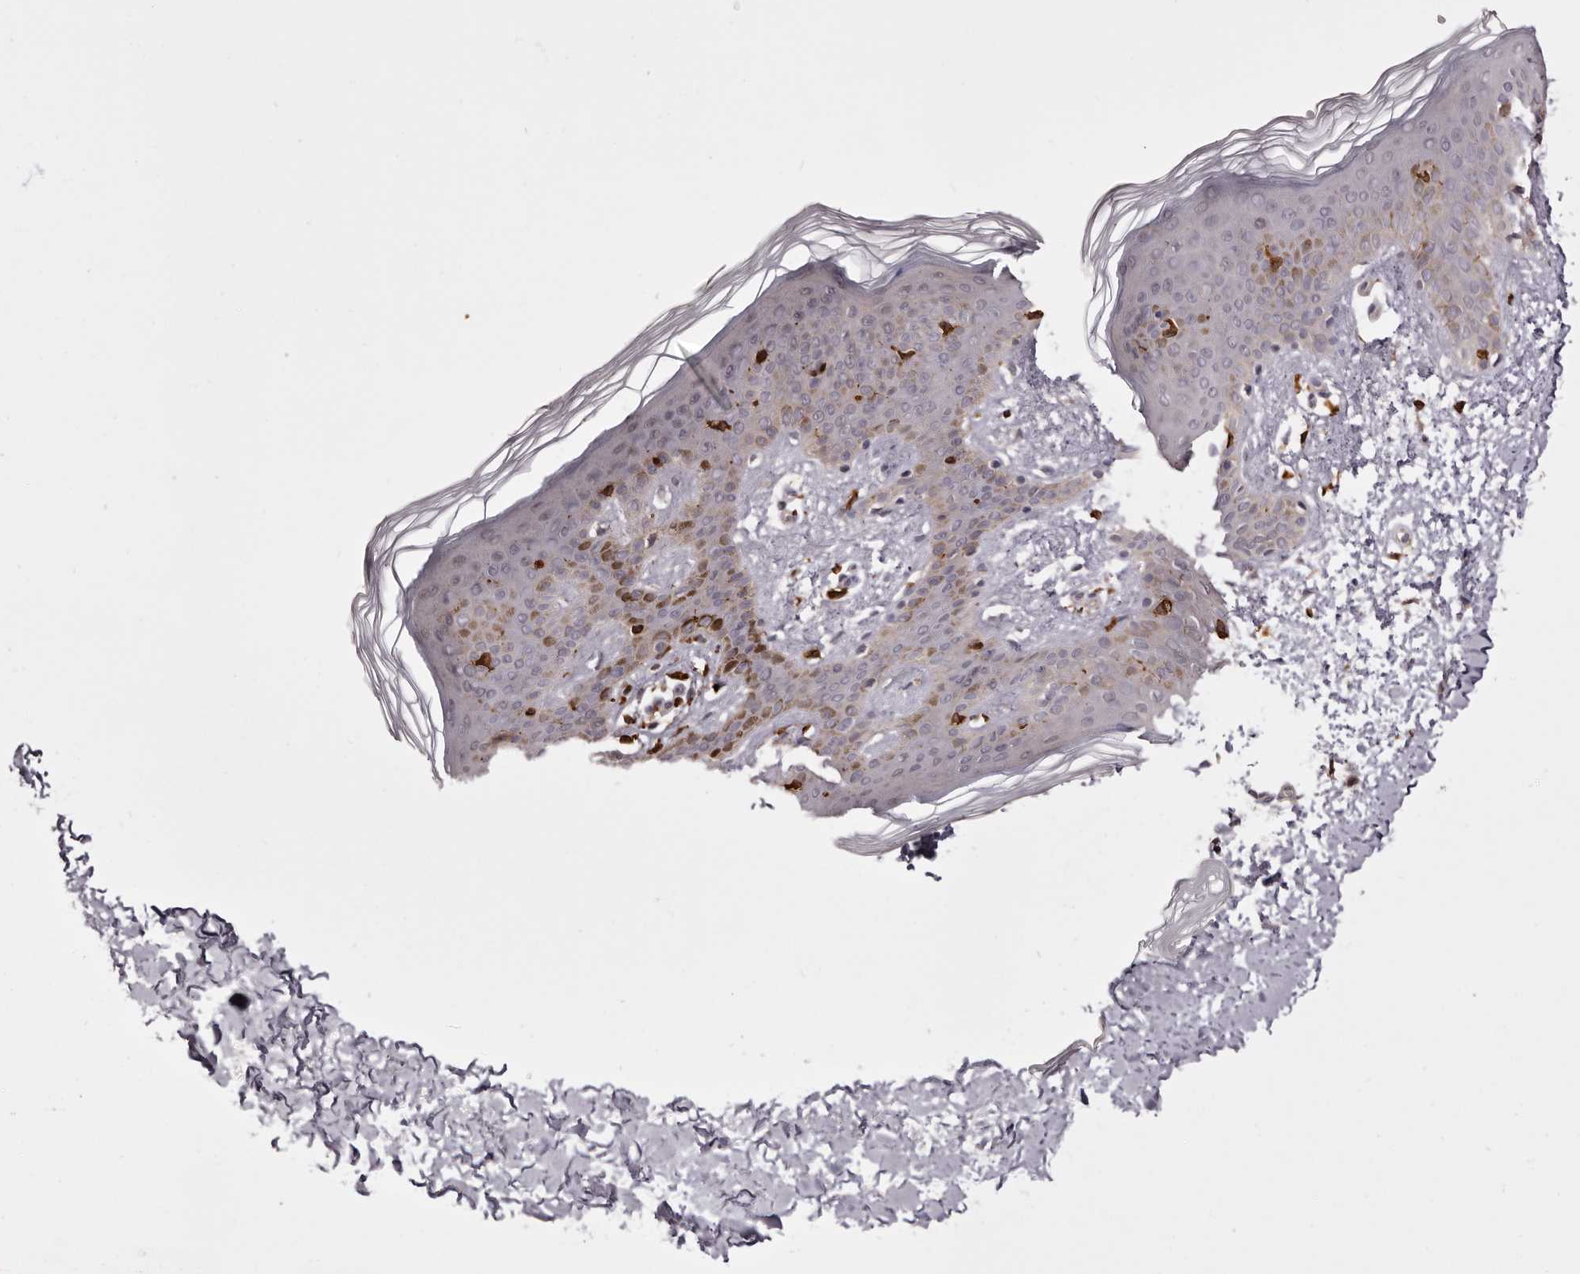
{"staining": {"intensity": "negative", "quantity": "none", "location": "none"}, "tissue": "skin", "cell_type": "Fibroblasts", "image_type": "normal", "snomed": [{"axis": "morphology", "description": "Normal tissue, NOS"}, {"axis": "morphology", "description": "Neoplasm, benign, NOS"}, {"axis": "topography", "description": "Skin"}, {"axis": "topography", "description": "Soft tissue"}], "caption": "Immunohistochemistry photomicrograph of benign human skin stained for a protein (brown), which reveals no positivity in fibroblasts. The staining was performed using DAB (3,3'-diaminobenzidine) to visualize the protein expression in brown, while the nuclei were stained in blue with hematoxylin (Magnification: 20x).", "gene": "TNNI1", "patient": {"sex": "male", "age": 26}}